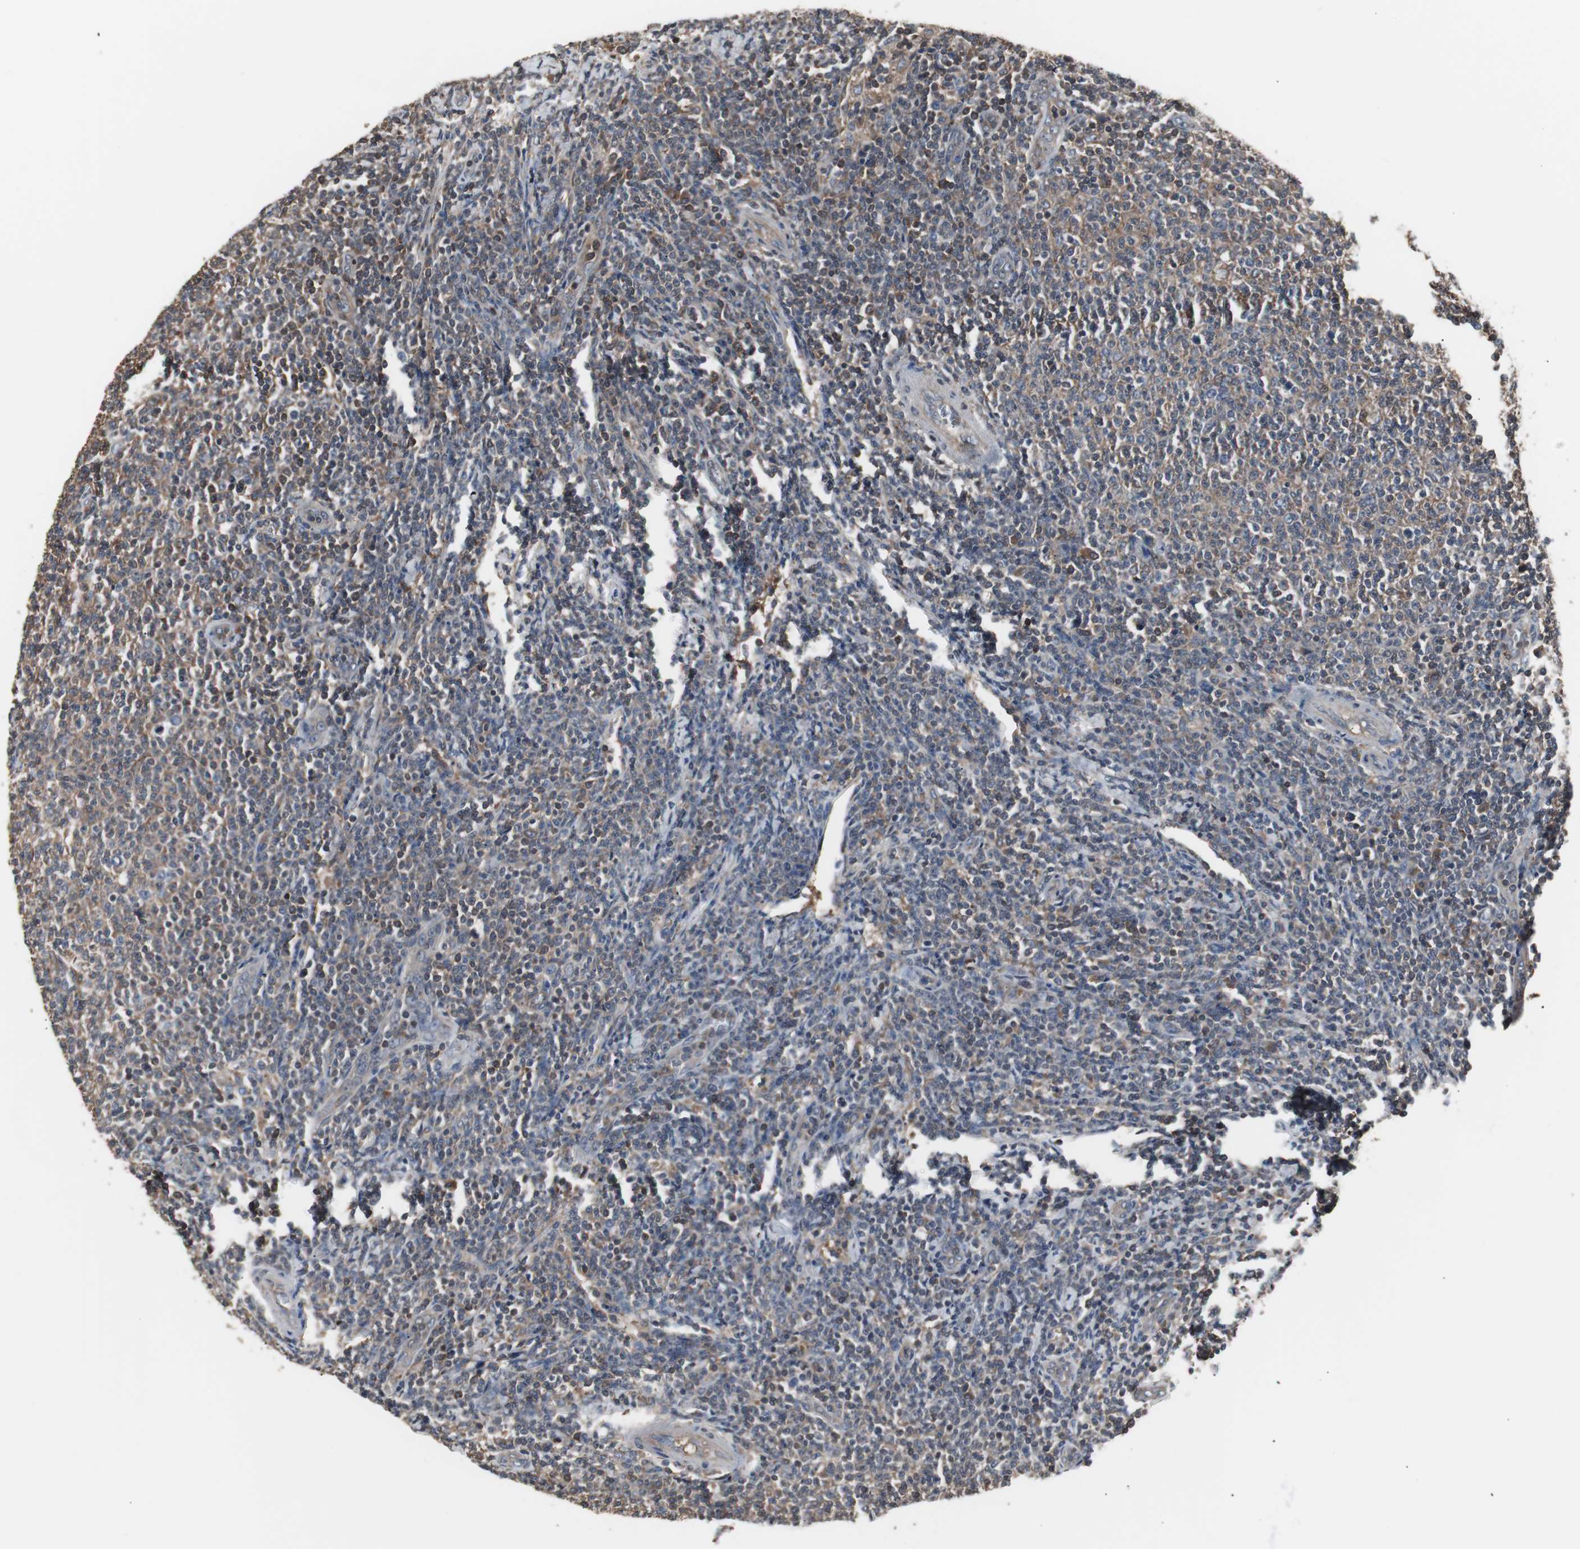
{"staining": {"intensity": "moderate", "quantity": "25%-75%", "location": "cytoplasmic/membranous"}, "tissue": "lymphoma", "cell_type": "Tumor cells", "image_type": "cancer", "snomed": [{"axis": "morphology", "description": "Malignant lymphoma, non-Hodgkin's type, Low grade"}, {"axis": "topography", "description": "Lymph node"}], "caption": "Lymphoma tissue exhibits moderate cytoplasmic/membranous staining in approximately 25%-75% of tumor cells, visualized by immunohistochemistry. Nuclei are stained in blue.", "gene": "CAPNS1", "patient": {"sex": "male", "age": 66}}